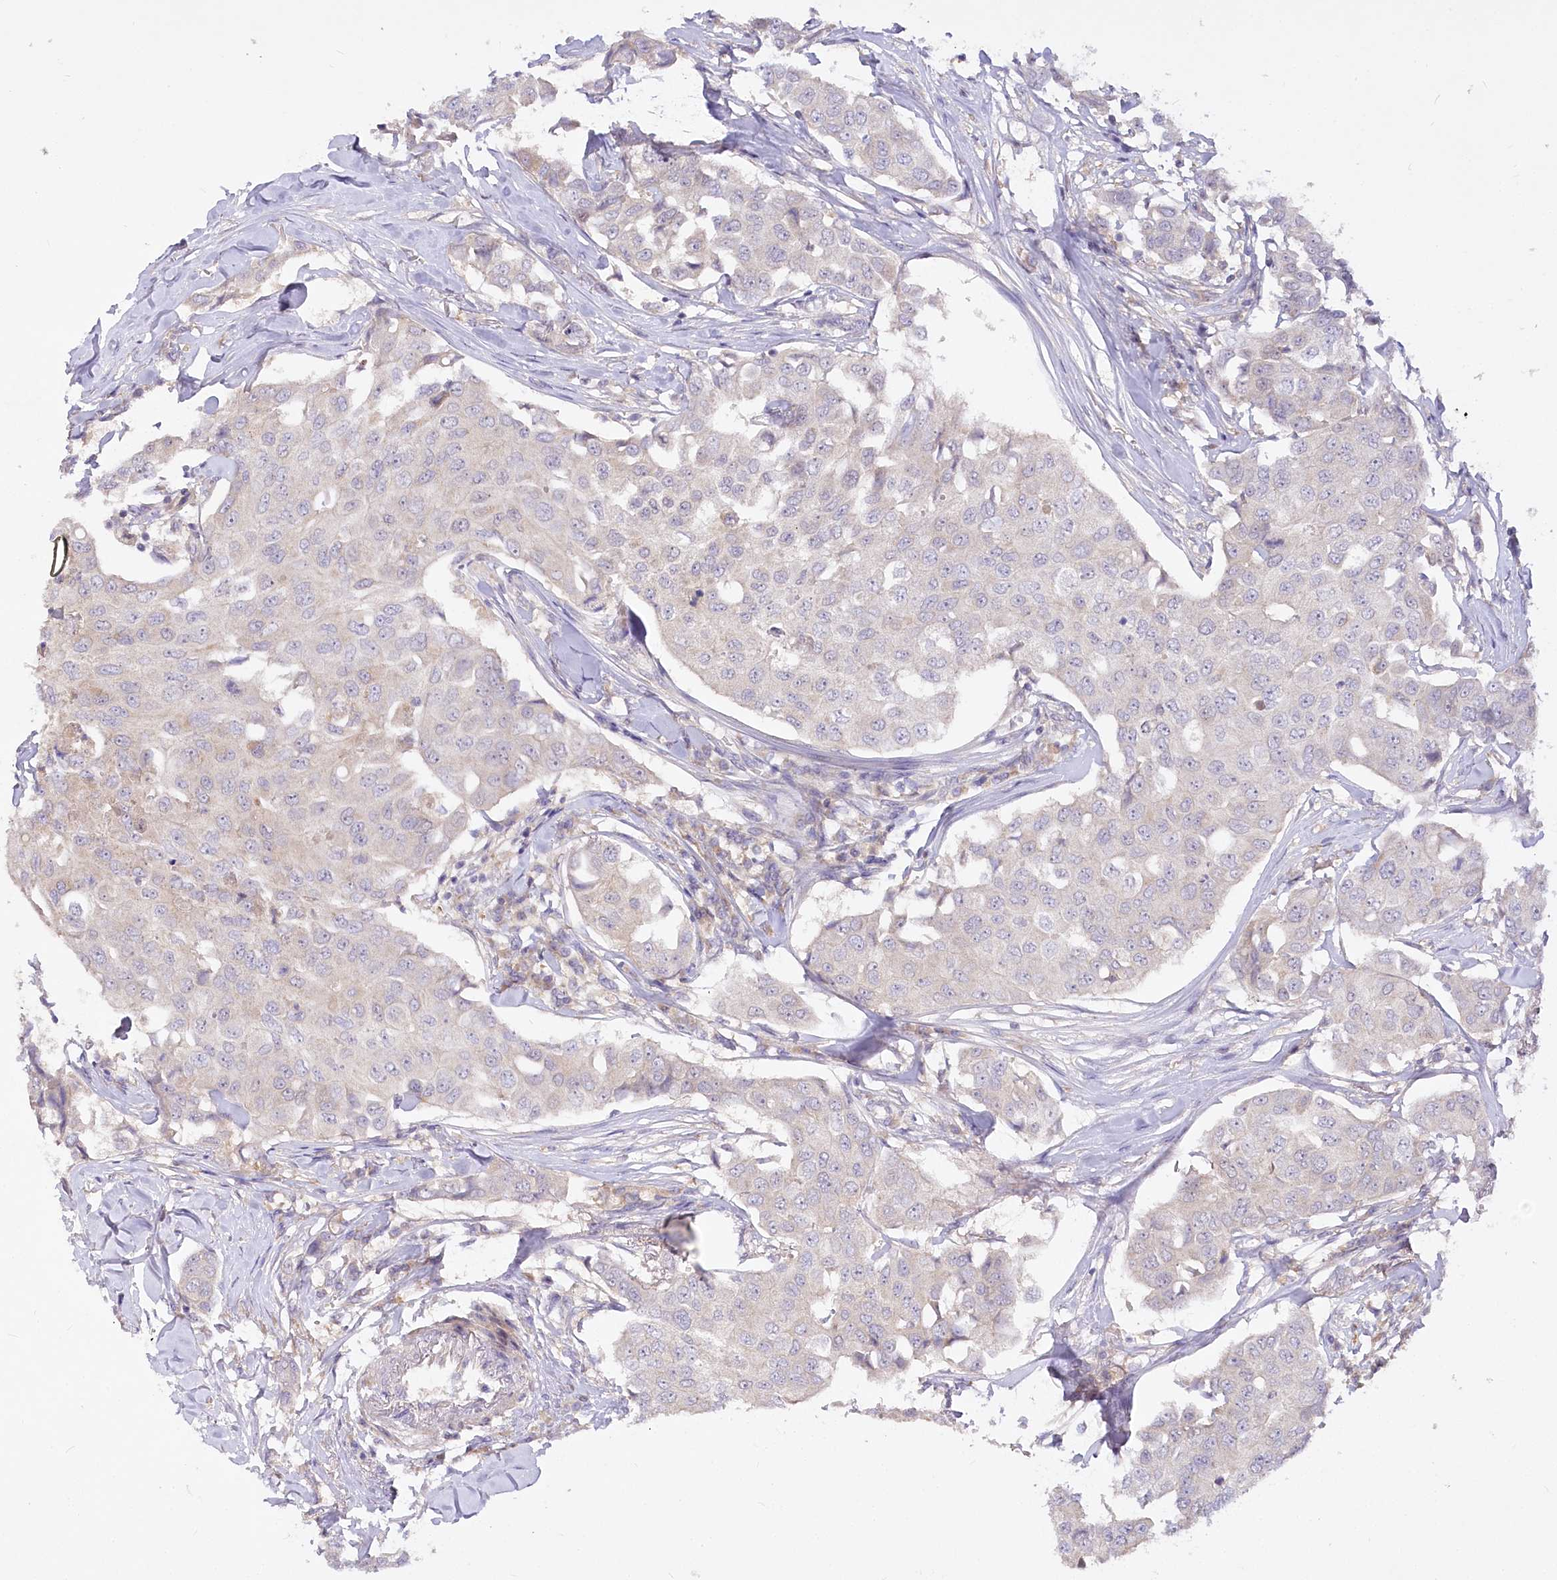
{"staining": {"intensity": "weak", "quantity": "<25%", "location": "cytoplasmic/membranous"}, "tissue": "breast cancer", "cell_type": "Tumor cells", "image_type": "cancer", "snomed": [{"axis": "morphology", "description": "Duct carcinoma"}, {"axis": "topography", "description": "Breast"}], "caption": "Tumor cells show no significant staining in breast cancer (intraductal carcinoma).", "gene": "EFHC2", "patient": {"sex": "female", "age": 80}}